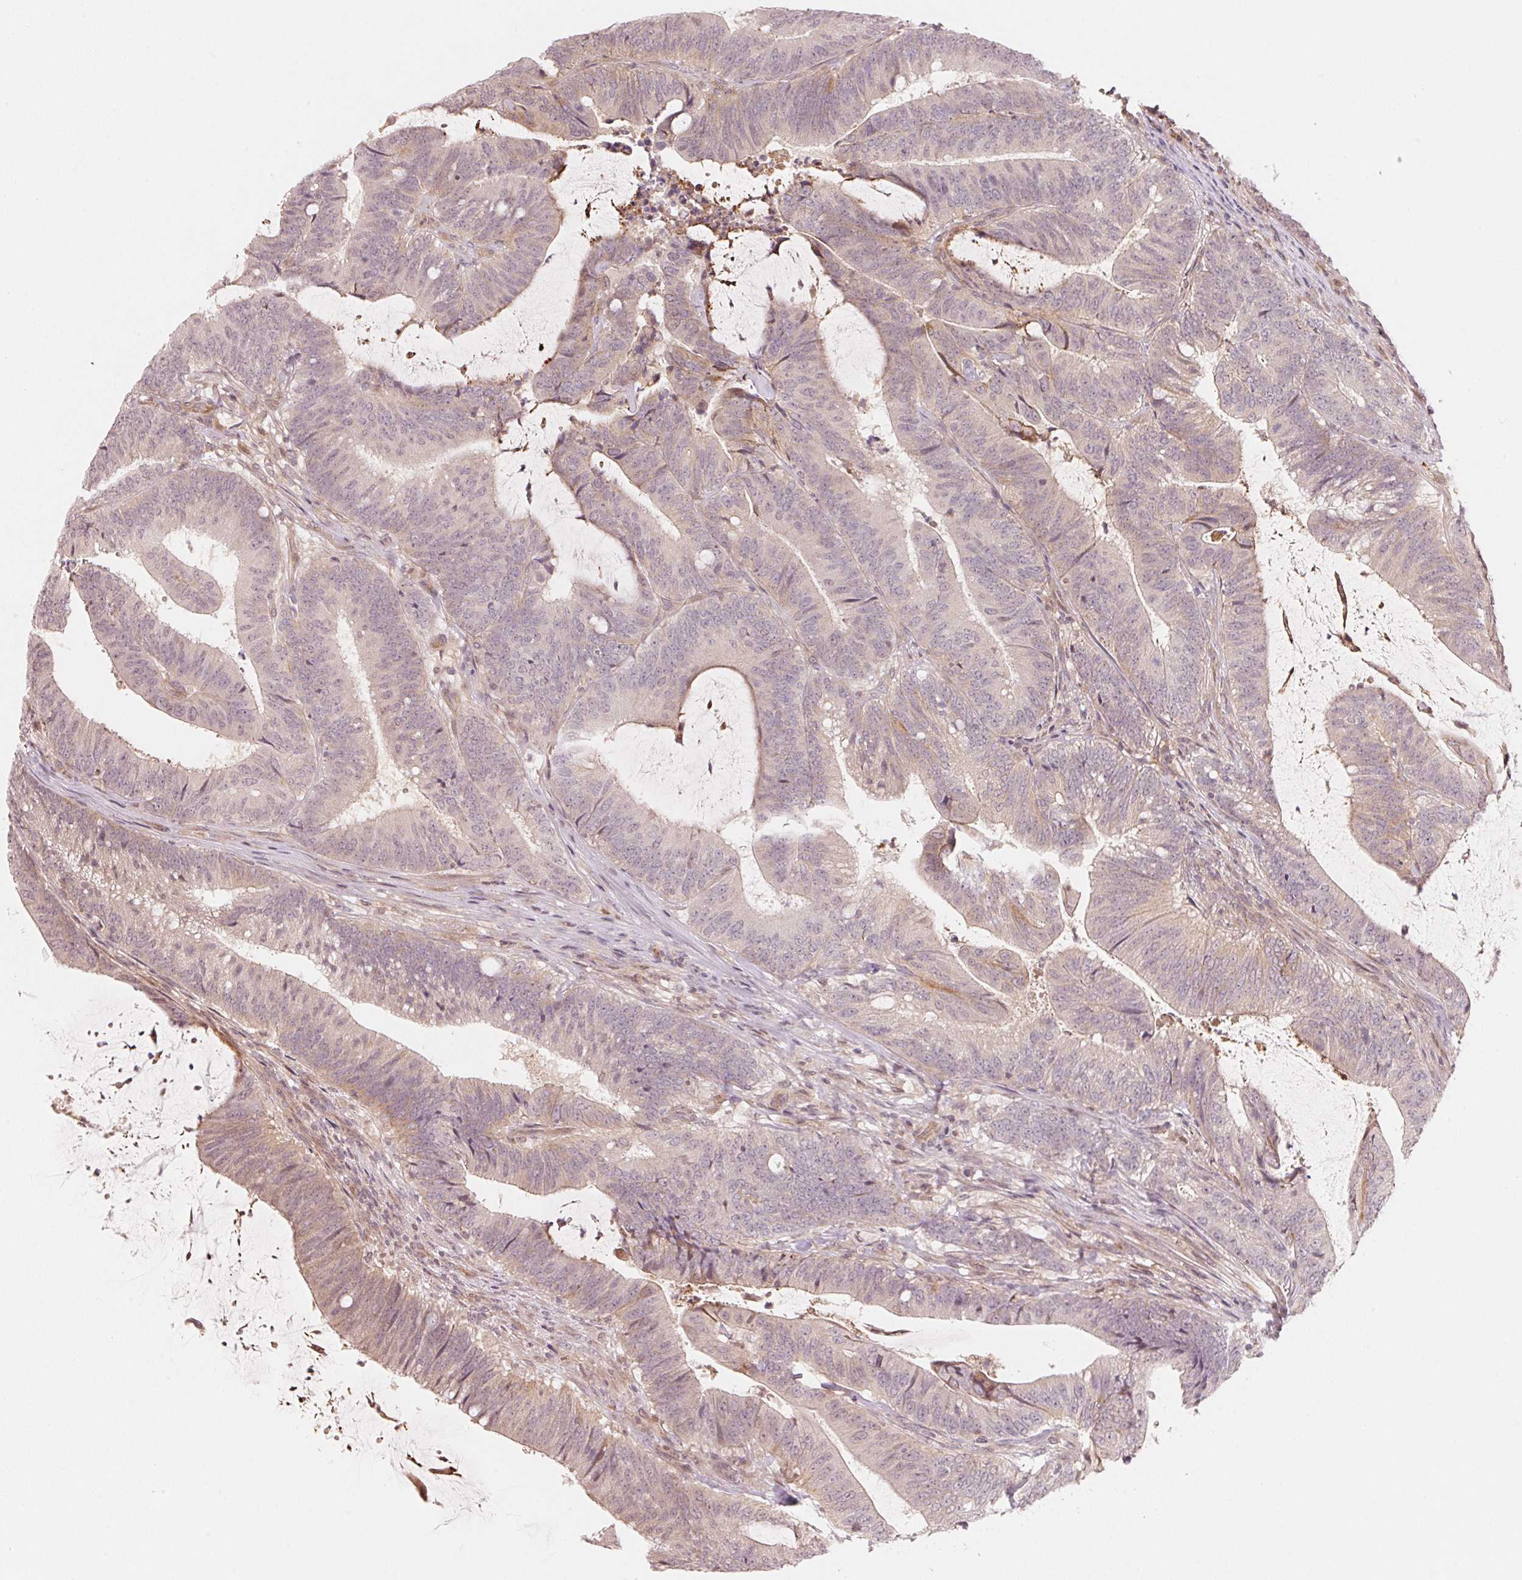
{"staining": {"intensity": "negative", "quantity": "none", "location": "none"}, "tissue": "colorectal cancer", "cell_type": "Tumor cells", "image_type": "cancer", "snomed": [{"axis": "morphology", "description": "Adenocarcinoma, NOS"}, {"axis": "topography", "description": "Colon"}], "caption": "High power microscopy image of an immunohistochemistry micrograph of adenocarcinoma (colorectal), revealing no significant staining in tumor cells. Nuclei are stained in blue.", "gene": "PRKN", "patient": {"sex": "female", "age": 43}}